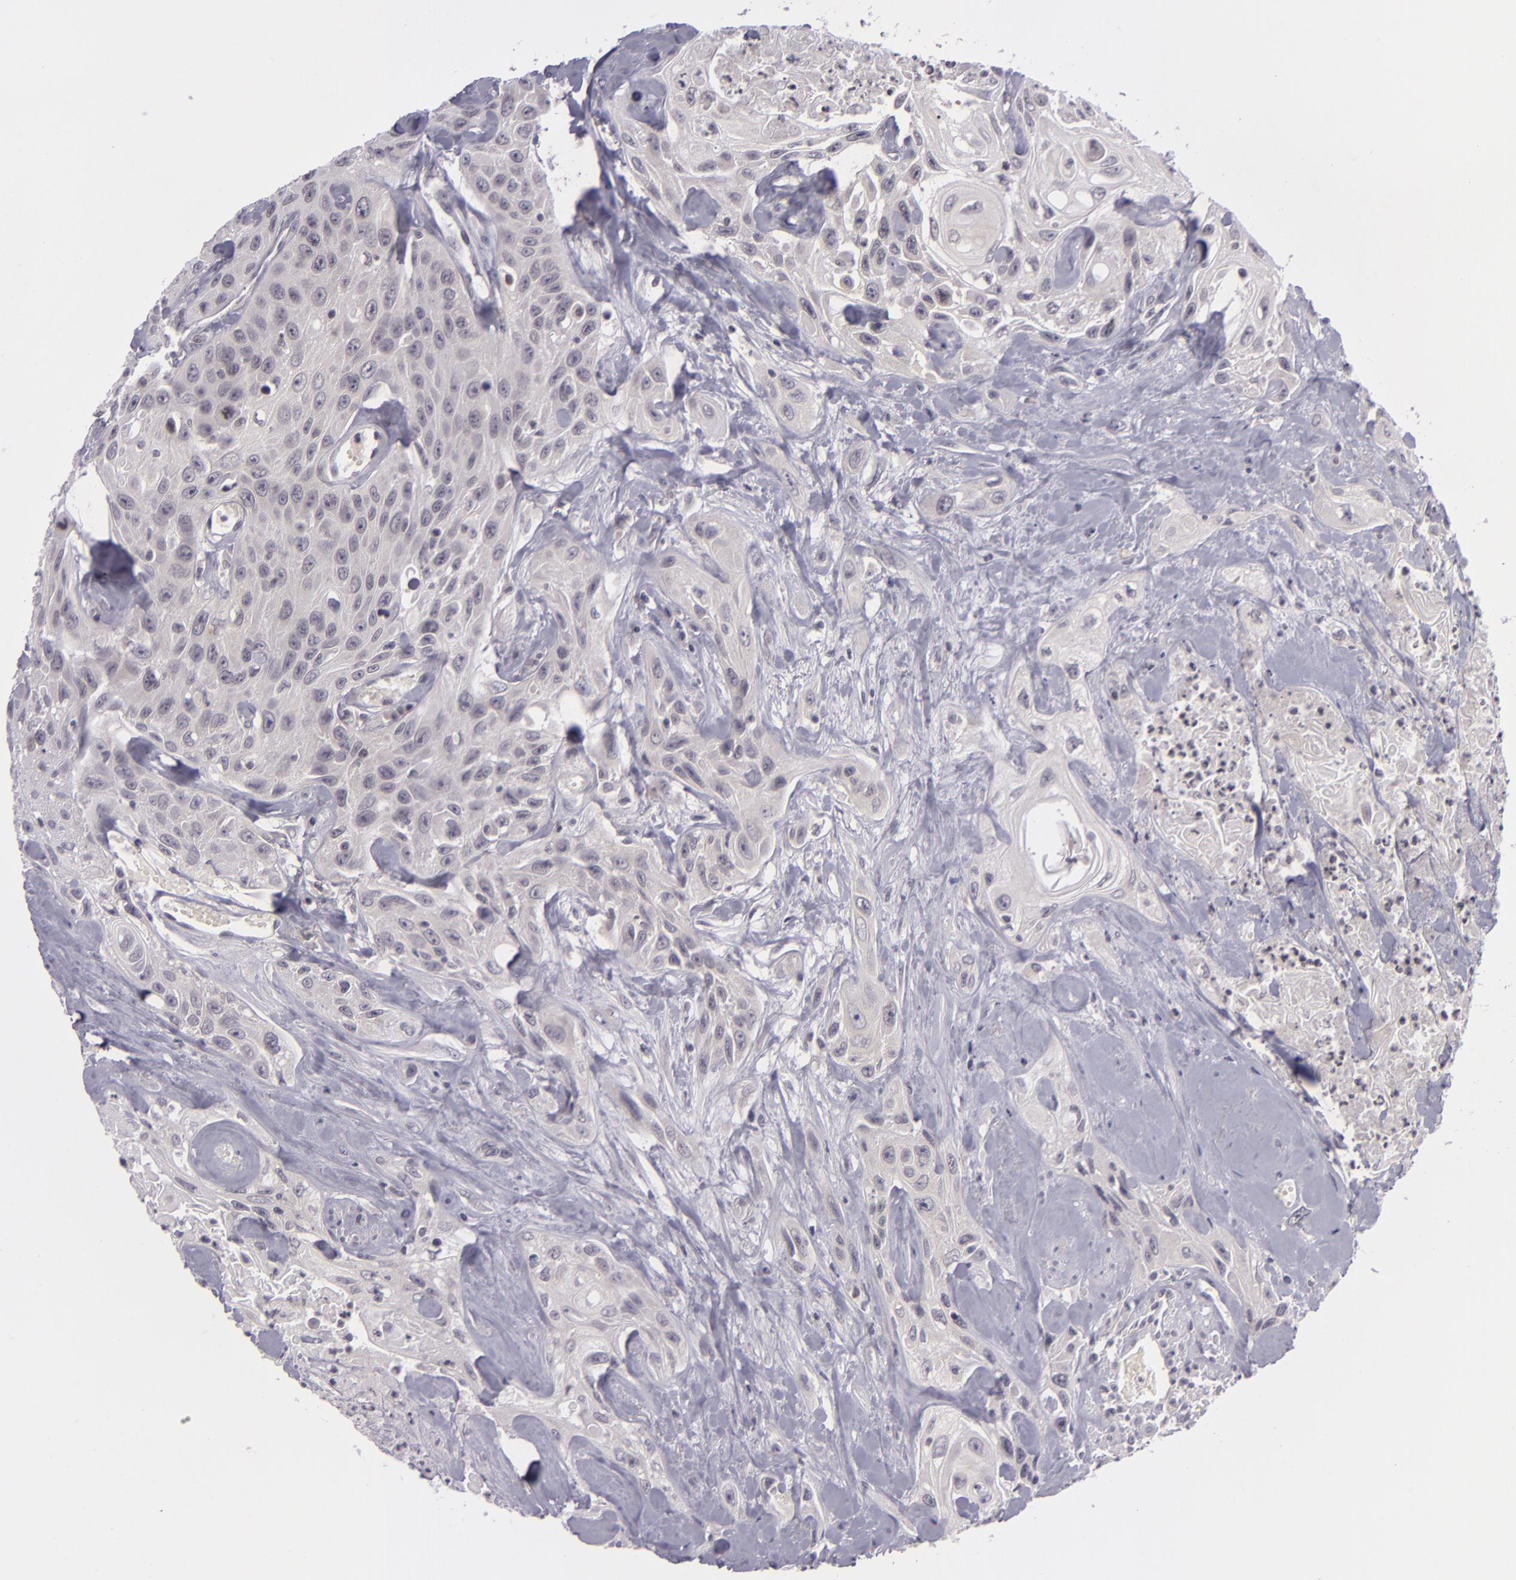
{"staining": {"intensity": "negative", "quantity": "none", "location": "none"}, "tissue": "urothelial cancer", "cell_type": "Tumor cells", "image_type": "cancer", "snomed": [{"axis": "morphology", "description": "Urothelial carcinoma, High grade"}, {"axis": "topography", "description": "Urinary bladder"}], "caption": "Human high-grade urothelial carcinoma stained for a protein using immunohistochemistry (IHC) demonstrates no expression in tumor cells.", "gene": "CASP8", "patient": {"sex": "female", "age": 84}}